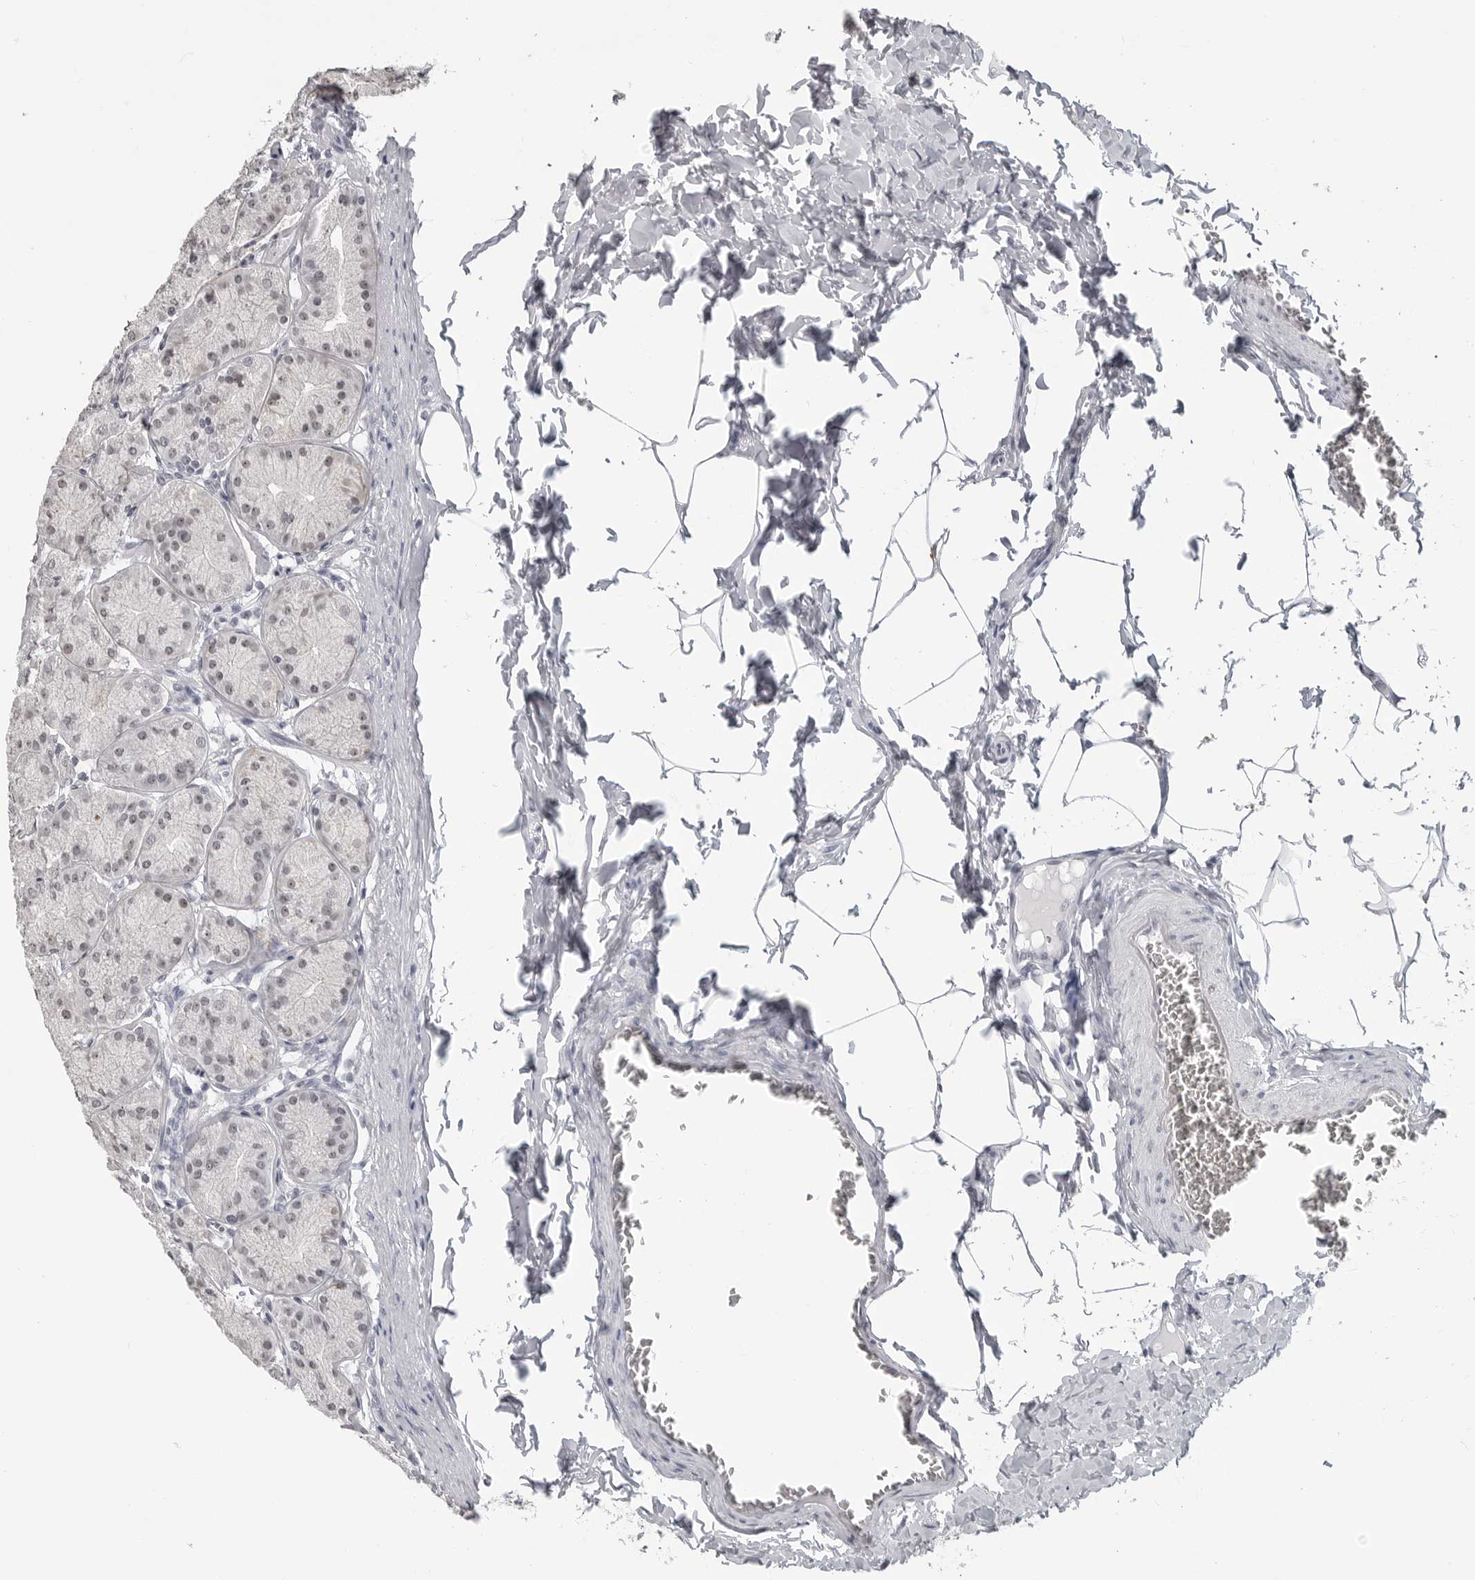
{"staining": {"intensity": "weak", "quantity": ">75%", "location": "nuclear"}, "tissue": "stomach", "cell_type": "Glandular cells", "image_type": "normal", "snomed": [{"axis": "morphology", "description": "Normal tissue, NOS"}, {"axis": "topography", "description": "Stomach"}], "caption": "Glandular cells display low levels of weak nuclear positivity in about >75% of cells in unremarkable human stomach.", "gene": "DDX54", "patient": {"sex": "male", "age": 42}}